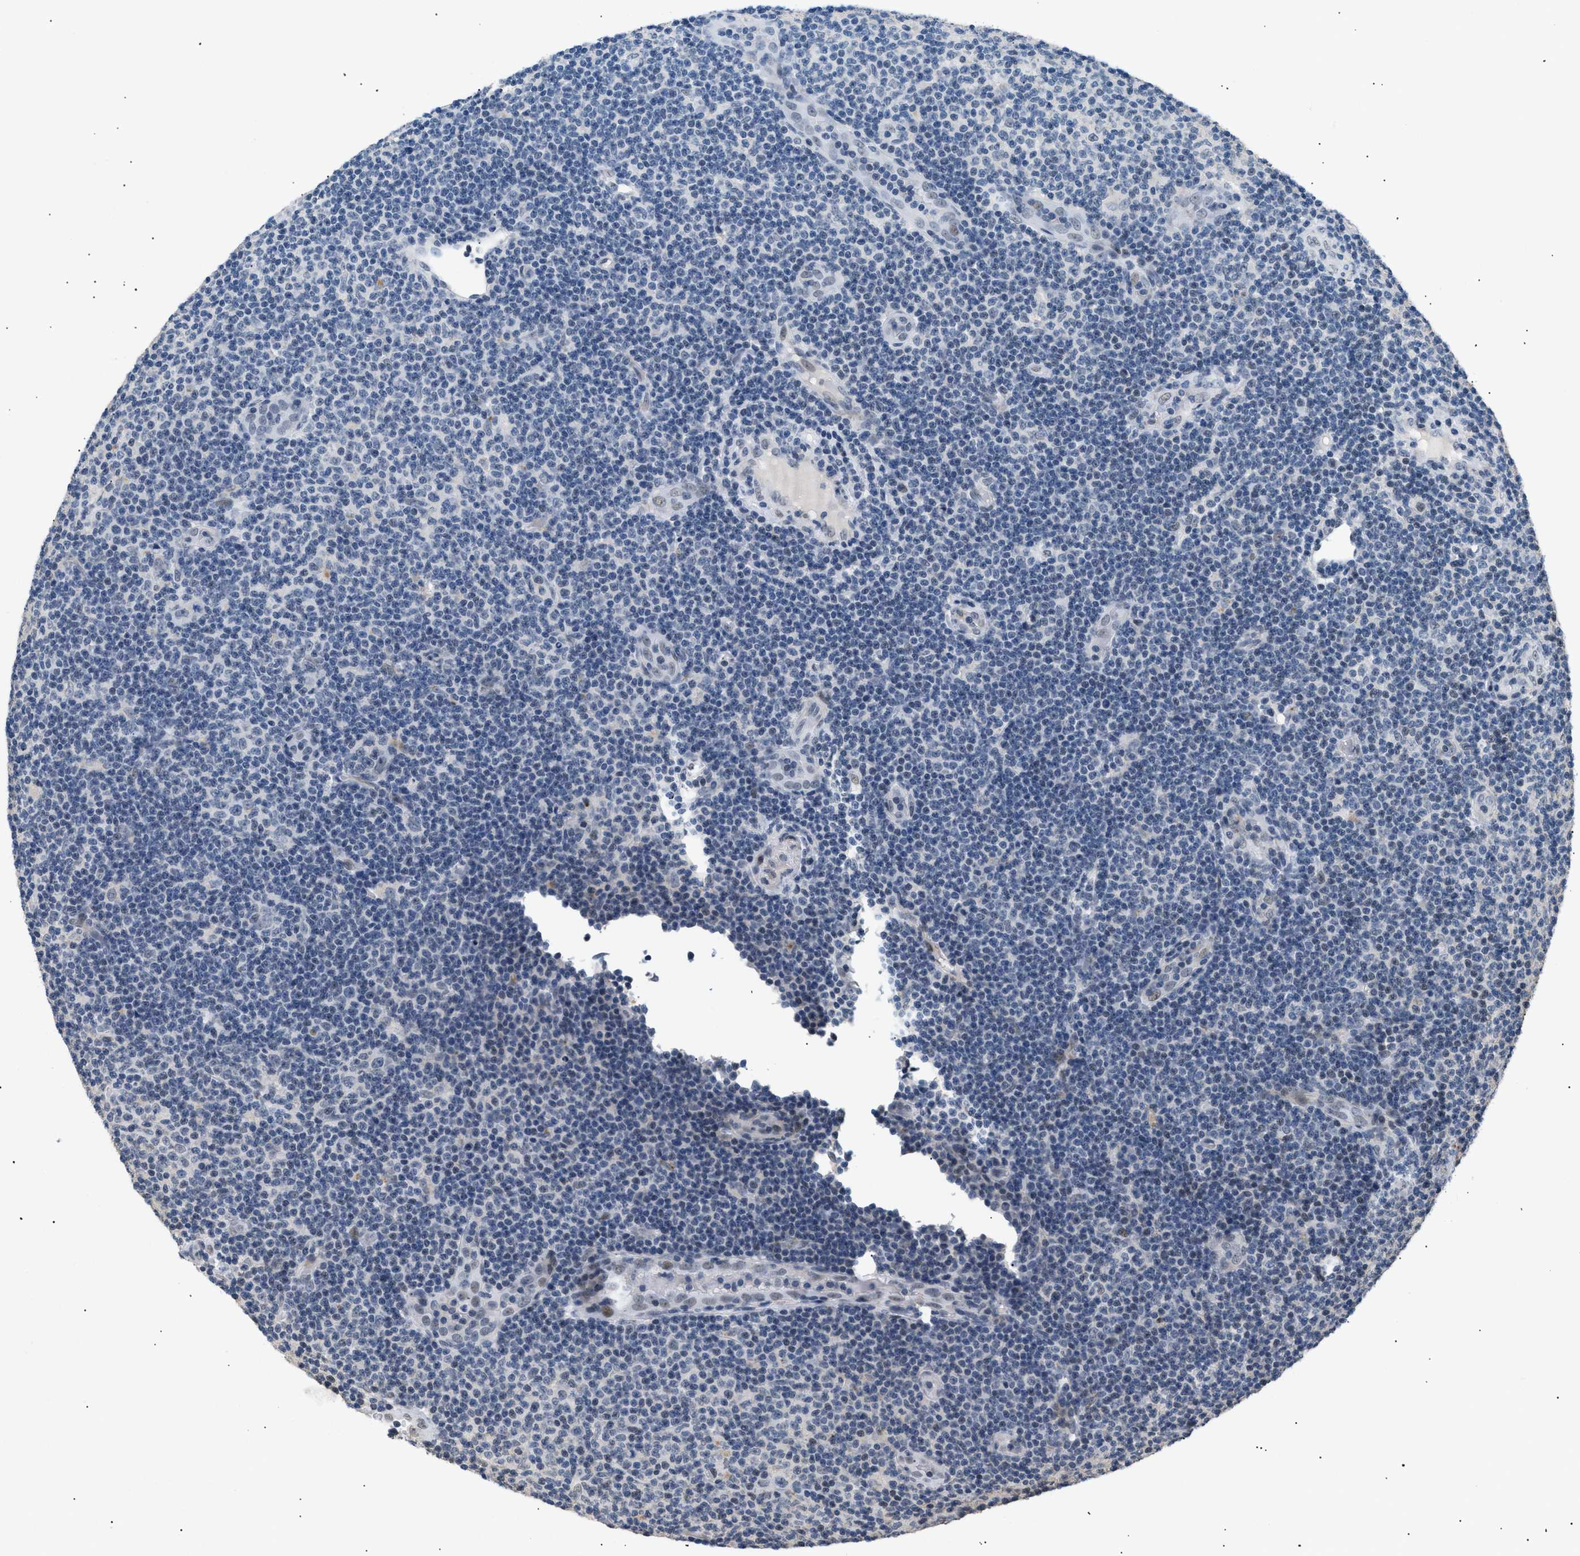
{"staining": {"intensity": "negative", "quantity": "none", "location": "none"}, "tissue": "lymphoma", "cell_type": "Tumor cells", "image_type": "cancer", "snomed": [{"axis": "morphology", "description": "Malignant lymphoma, non-Hodgkin's type, Low grade"}, {"axis": "topography", "description": "Lymph node"}], "caption": "This is an immunohistochemistry (IHC) micrograph of lymphoma. There is no positivity in tumor cells.", "gene": "KCNC3", "patient": {"sex": "male", "age": 83}}